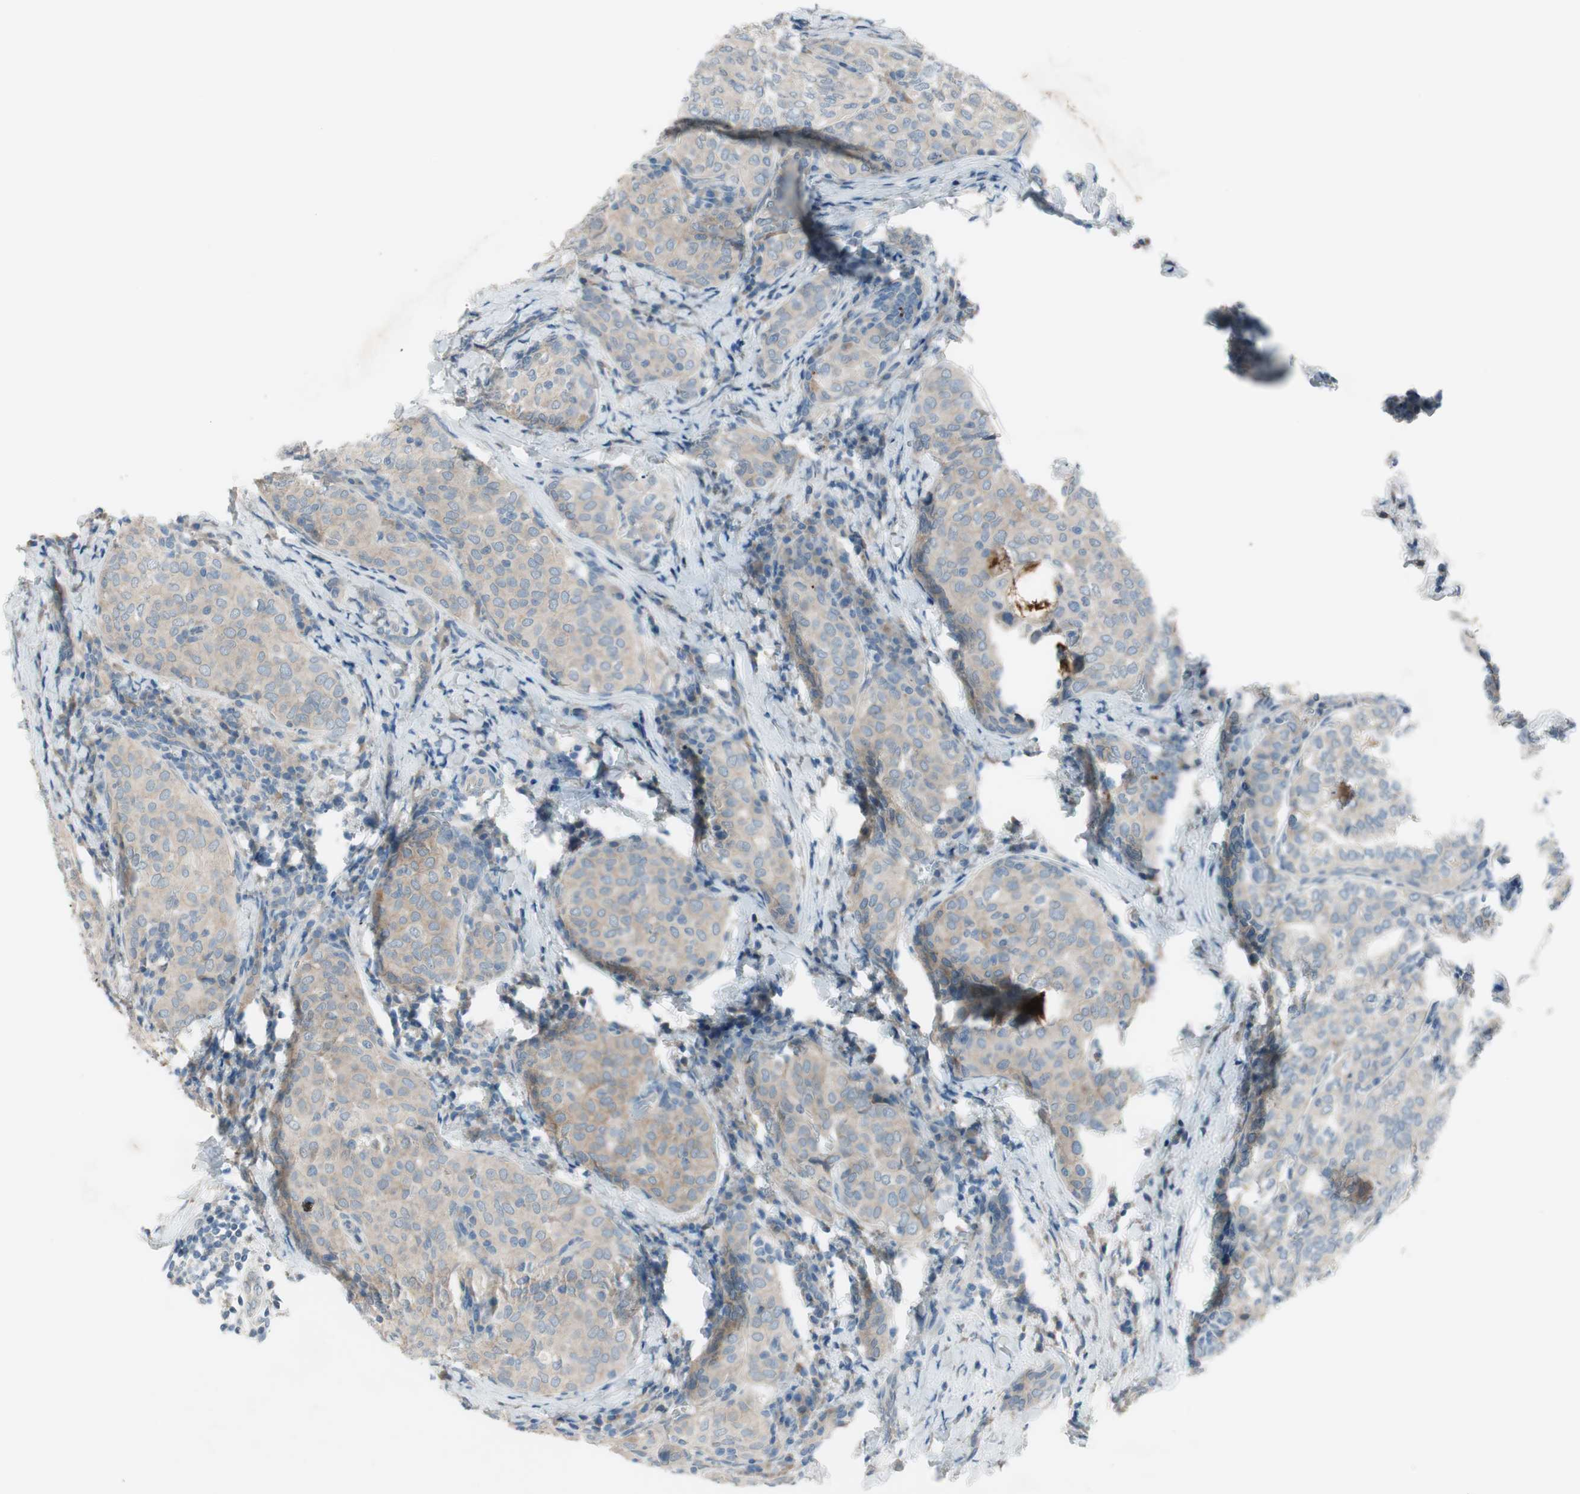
{"staining": {"intensity": "weak", "quantity": ">75%", "location": "cytoplasmic/membranous"}, "tissue": "thyroid cancer", "cell_type": "Tumor cells", "image_type": "cancer", "snomed": [{"axis": "morphology", "description": "Normal tissue, NOS"}, {"axis": "morphology", "description": "Papillary adenocarcinoma, NOS"}, {"axis": "topography", "description": "Thyroid gland"}], "caption": "Thyroid cancer (papillary adenocarcinoma) stained for a protein shows weak cytoplasmic/membranous positivity in tumor cells. (IHC, brightfield microscopy, high magnification).", "gene": "PRRG4", "patient": {"sex": "female", "age": 30}}